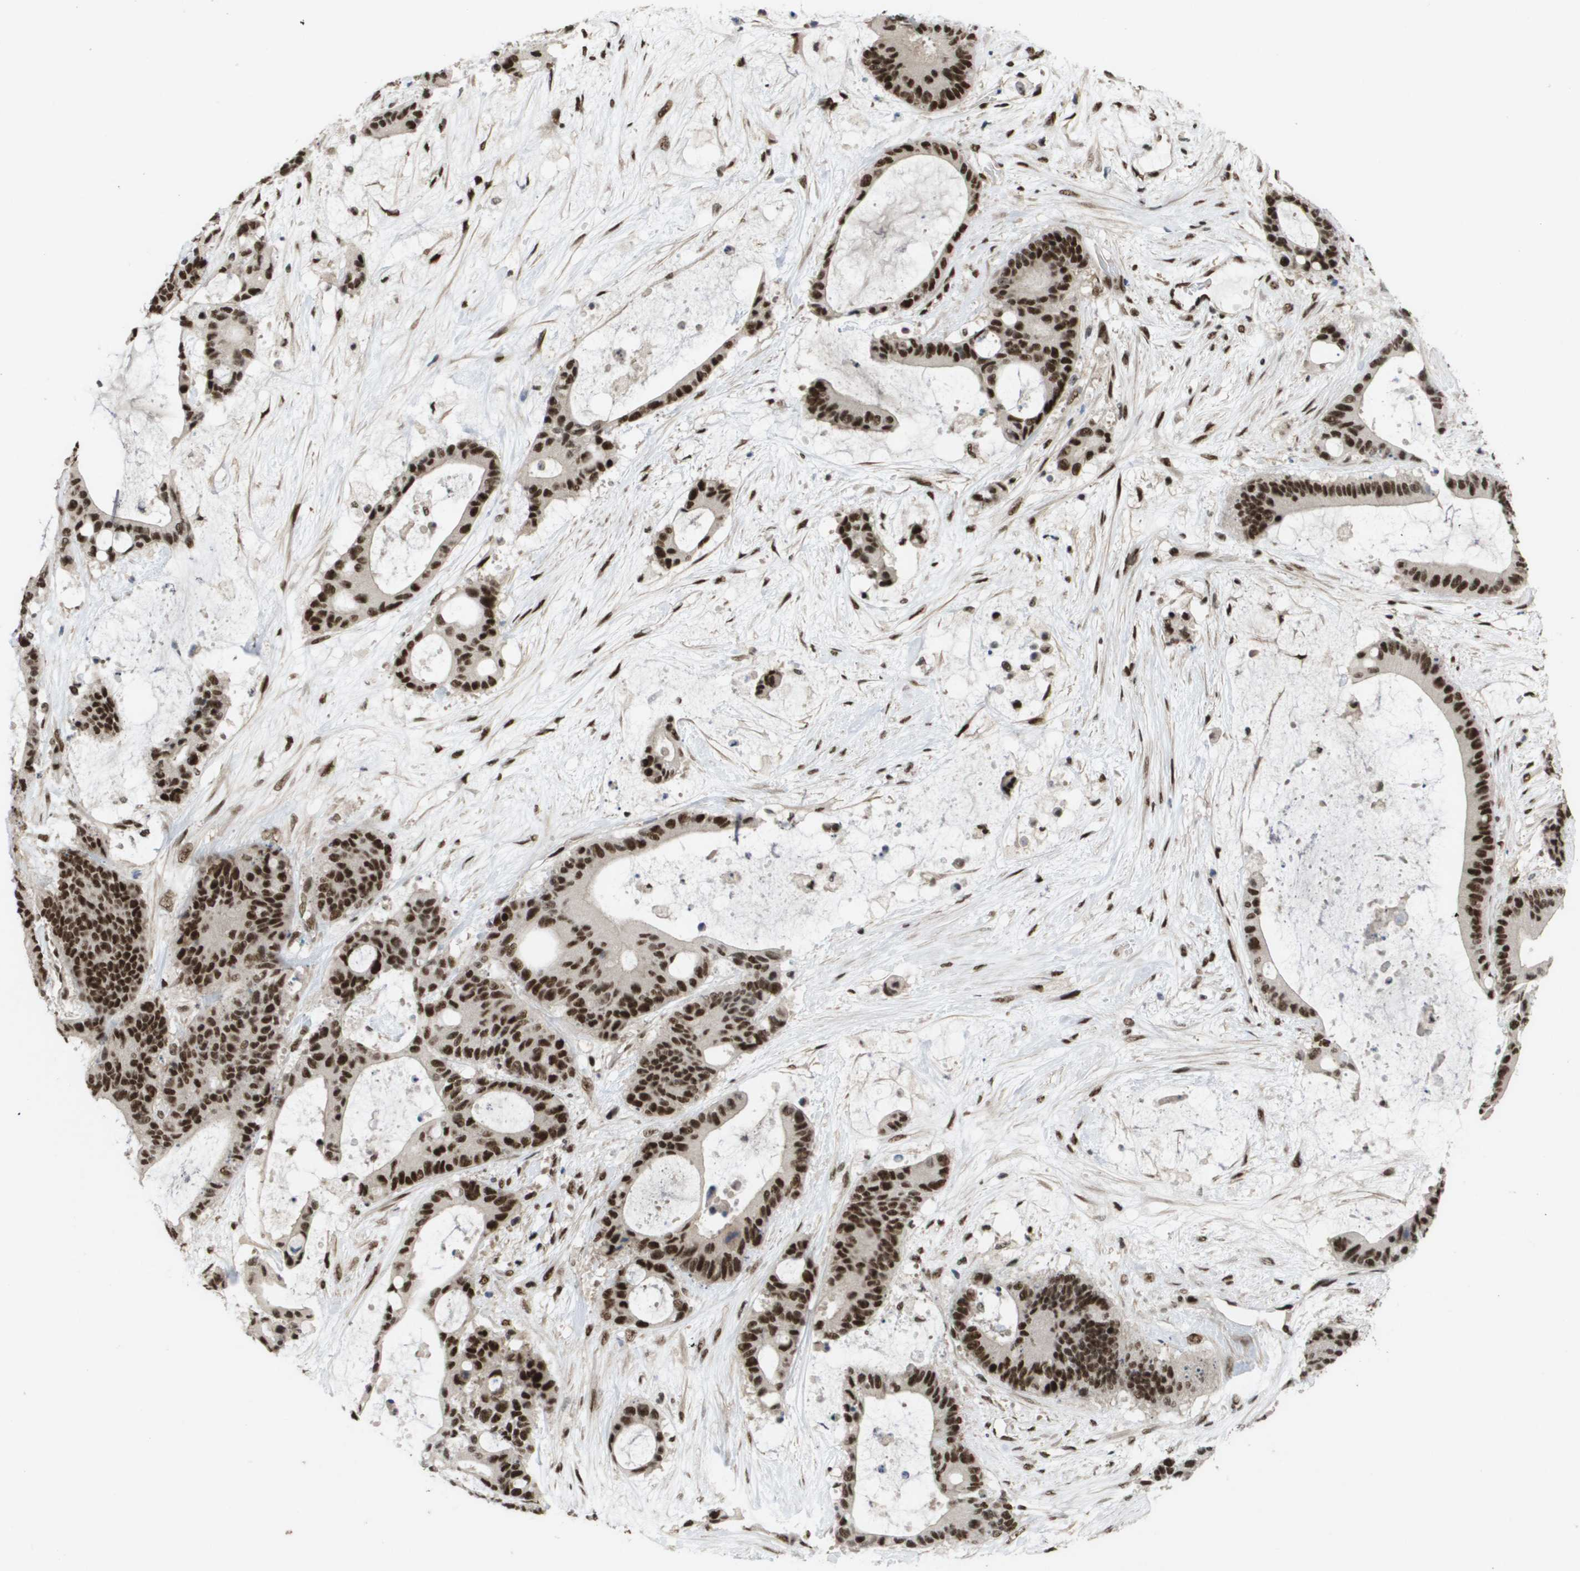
{"staining": {"intensity": "strong", "quantity": ">75%", "location": "nuclear"}, "tissue": "liver cancer", "cell_type": "Tumor cells", "image_type": "cancer", "snomed": [{"axis": "morphology", "description": "Cholangiocarcinoma"}, {"axis": "topography", "description": "Liver"}], "caption": "A histopathology image of human cholangiocarcinoma (liver) stained for a protein displays strong nuclear brown staining in tumor cells.", "gene": "CDT1", "patient": {"sex": "female", "age": 73}}